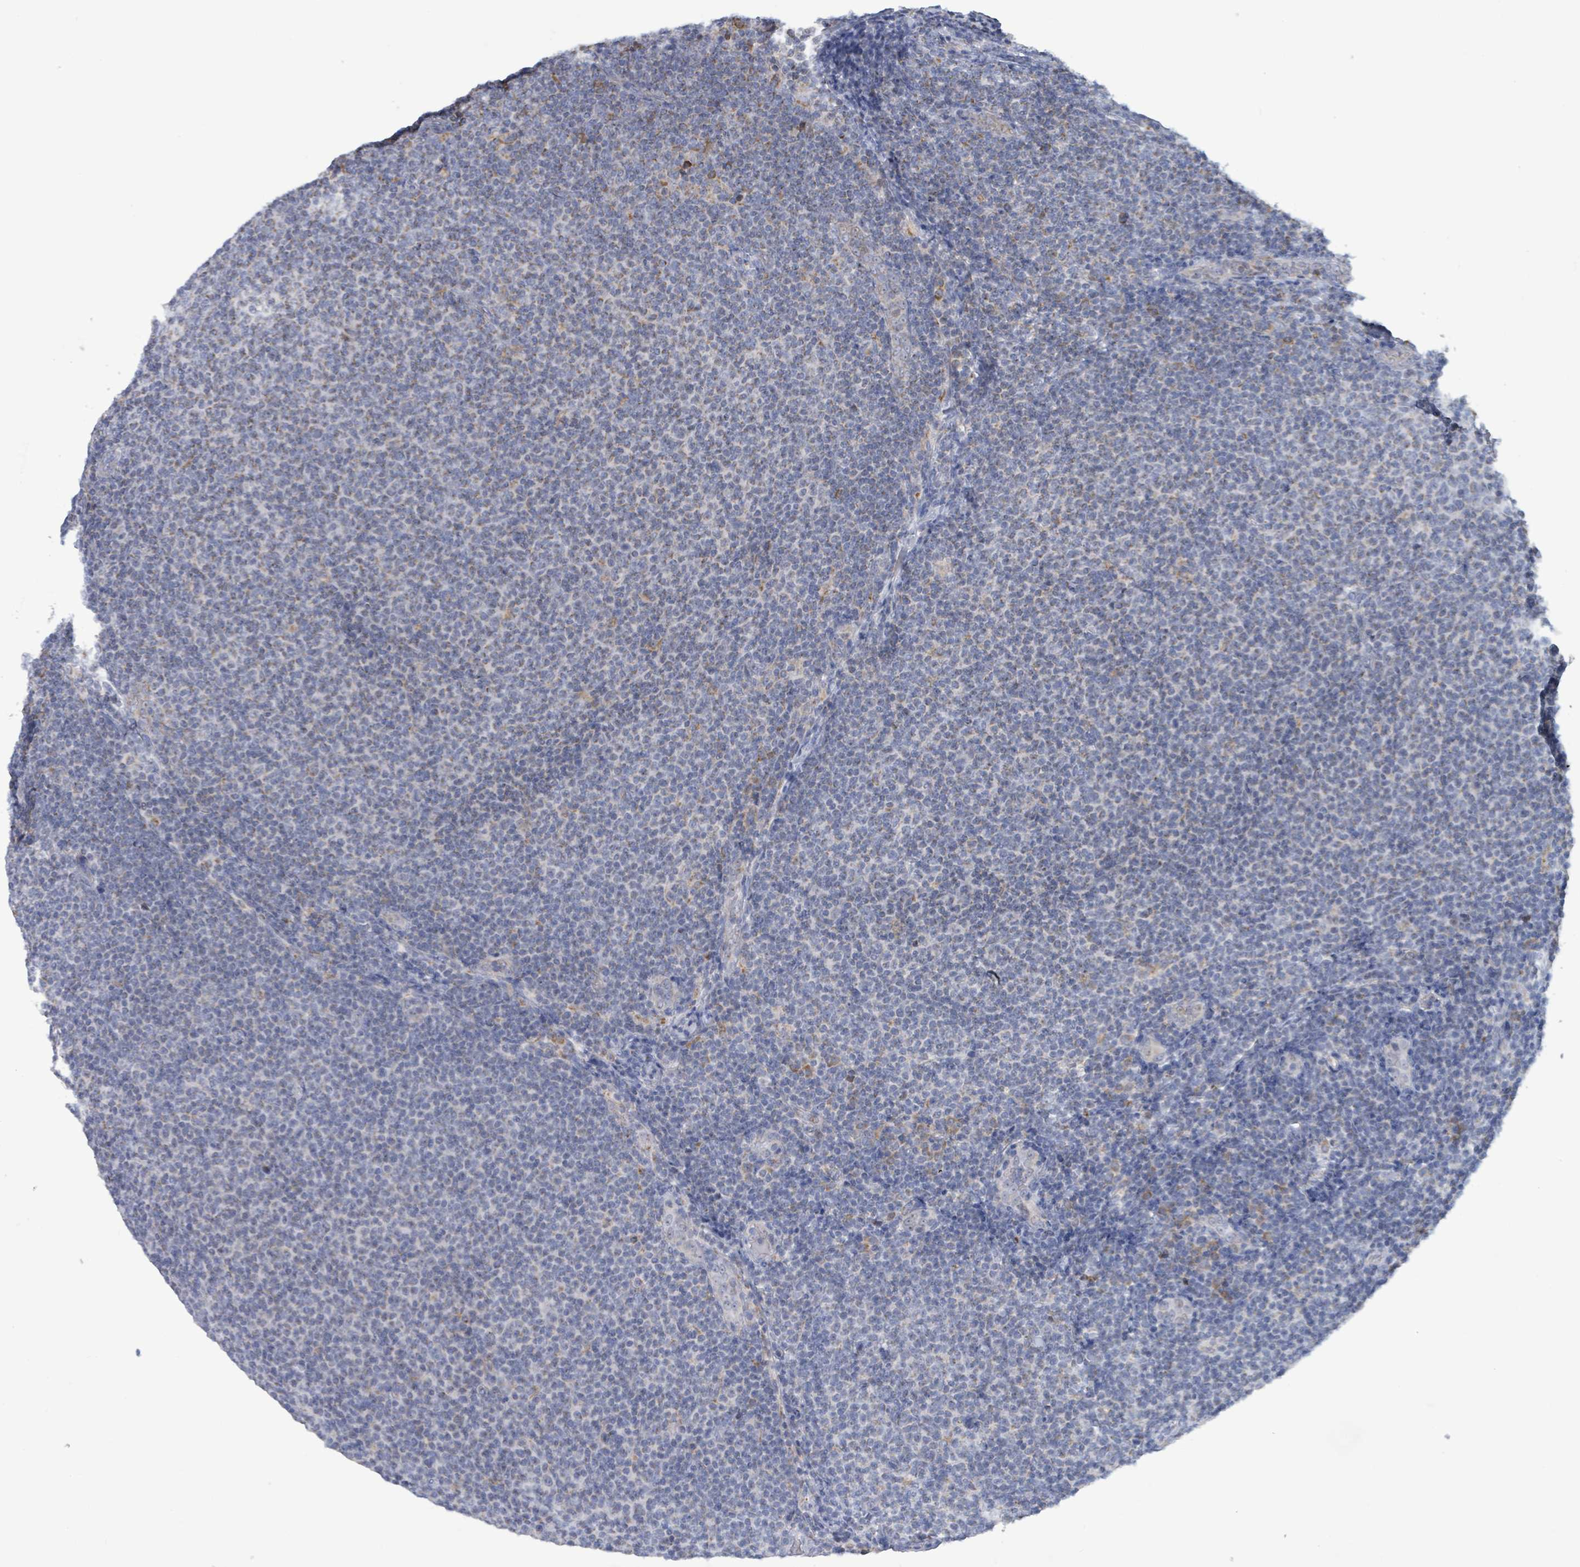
{"staining": {"intensity": "negative", "quantity": "none", "location": "none"}, "tissue": "lymphoma", "cell_type": "Tumor cells", "image_type": "cancer", "snomed": [{"axis": "morphology", "description": "Malignant lymphoma, non-Hodgkin's type, Low grade"}, {"axis": "topography", "description": "Lymph node"}], "caption": "Immunohistochemical staining of low-grade malignant lymphoma, non-Hodgkin's type displays no significant expression in tumor cells.", "gene": "AKR1C4", "patient": {"sex": "male", "age": 66}}